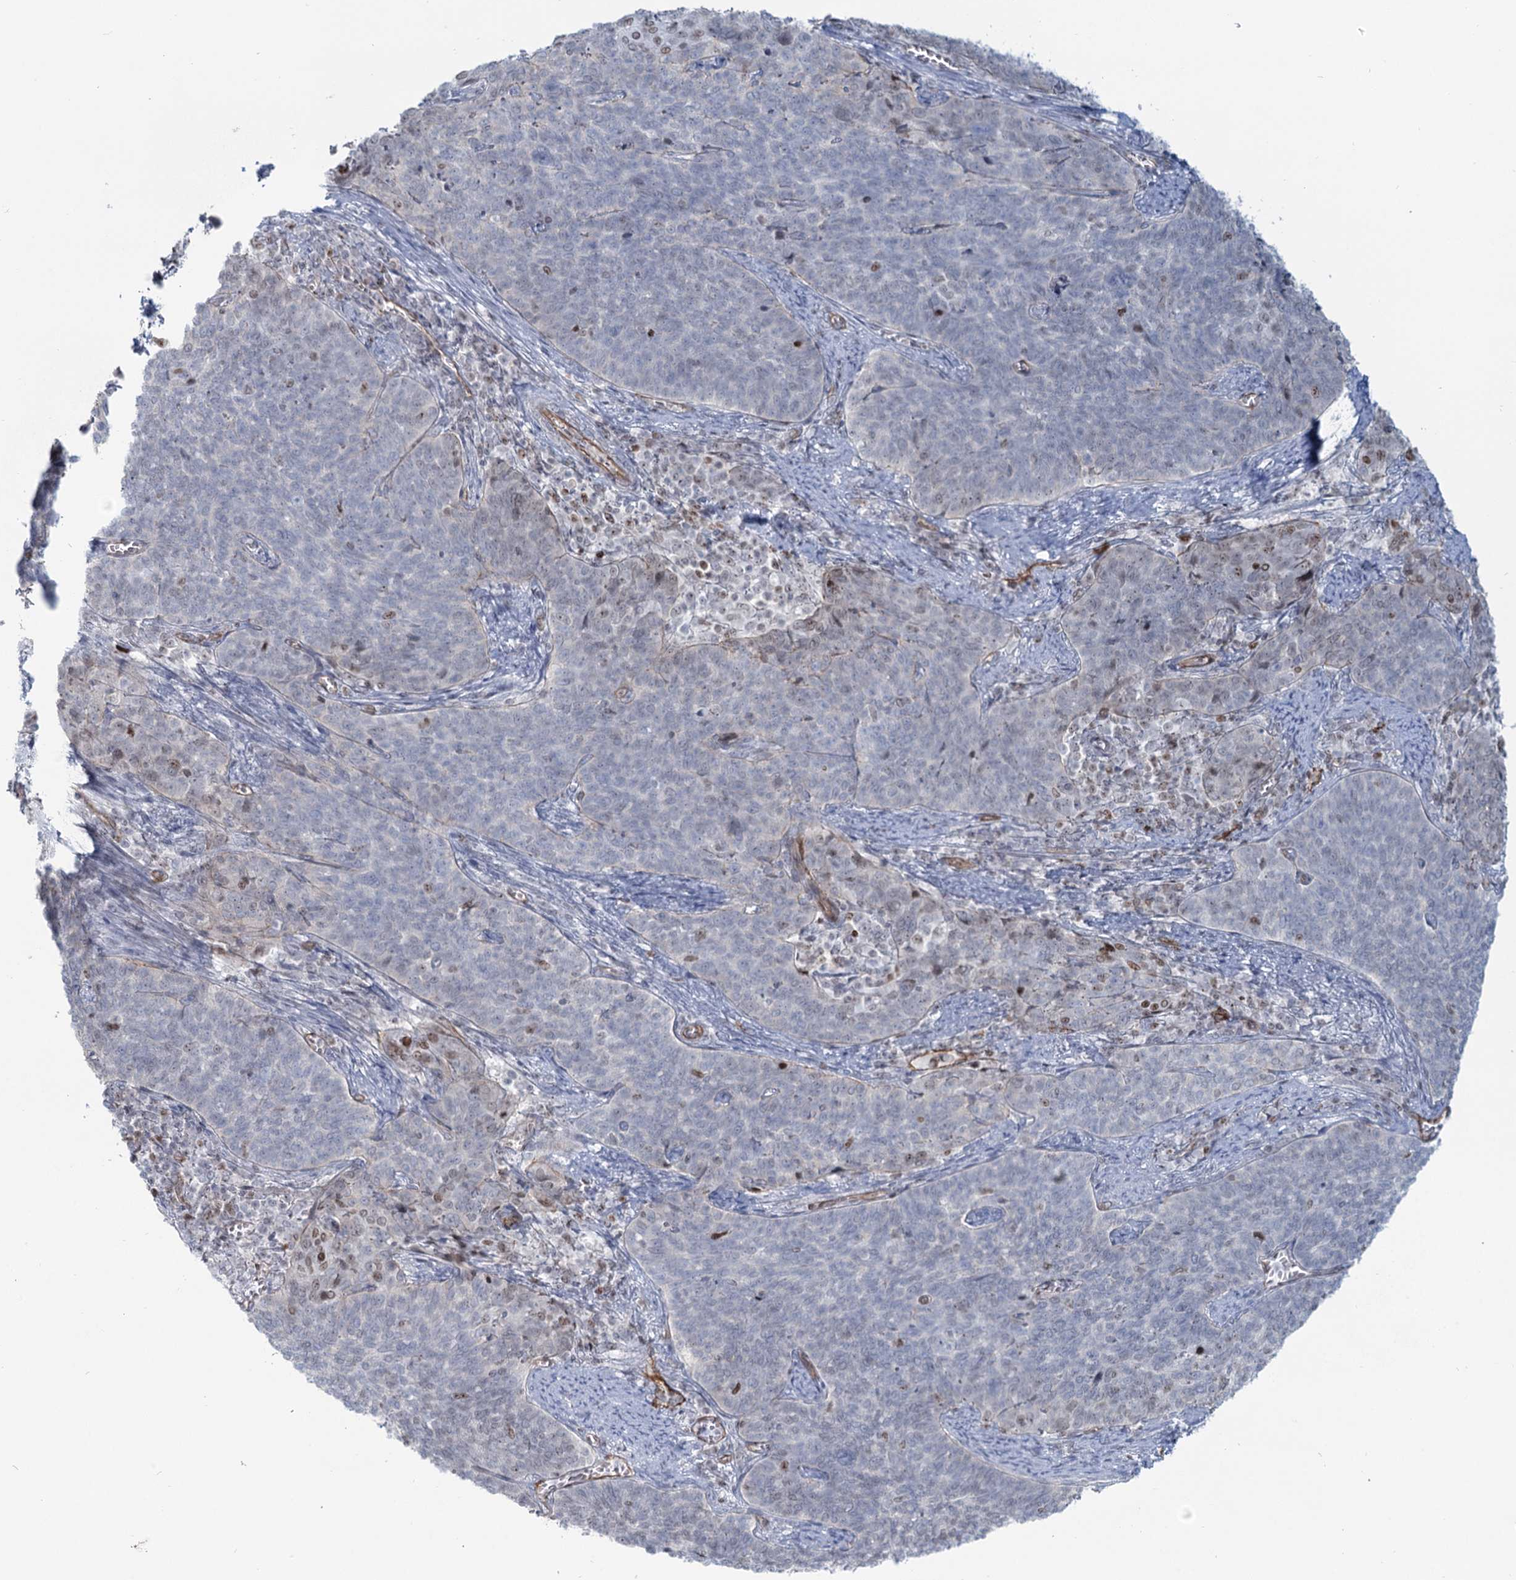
{"staining": {"intensity": "negative", "quantity": "none", "location": "none"}, "tissue": "cervical cancer", "cell_type": "Tumor cells", "image_type": "cancer", "snomed": [{"axis": "morphology", "description": "Squamous cell carcinoma, NOS"}, {"axis": "topography", "description": "Cervix"}], "caption": "The micrograph exhibits no staining of tumor cells in cervical cancer (squamous cell carcinoma).", "gene": "ZFYVE28", "patient": {"sex": "female", "age": 39}}